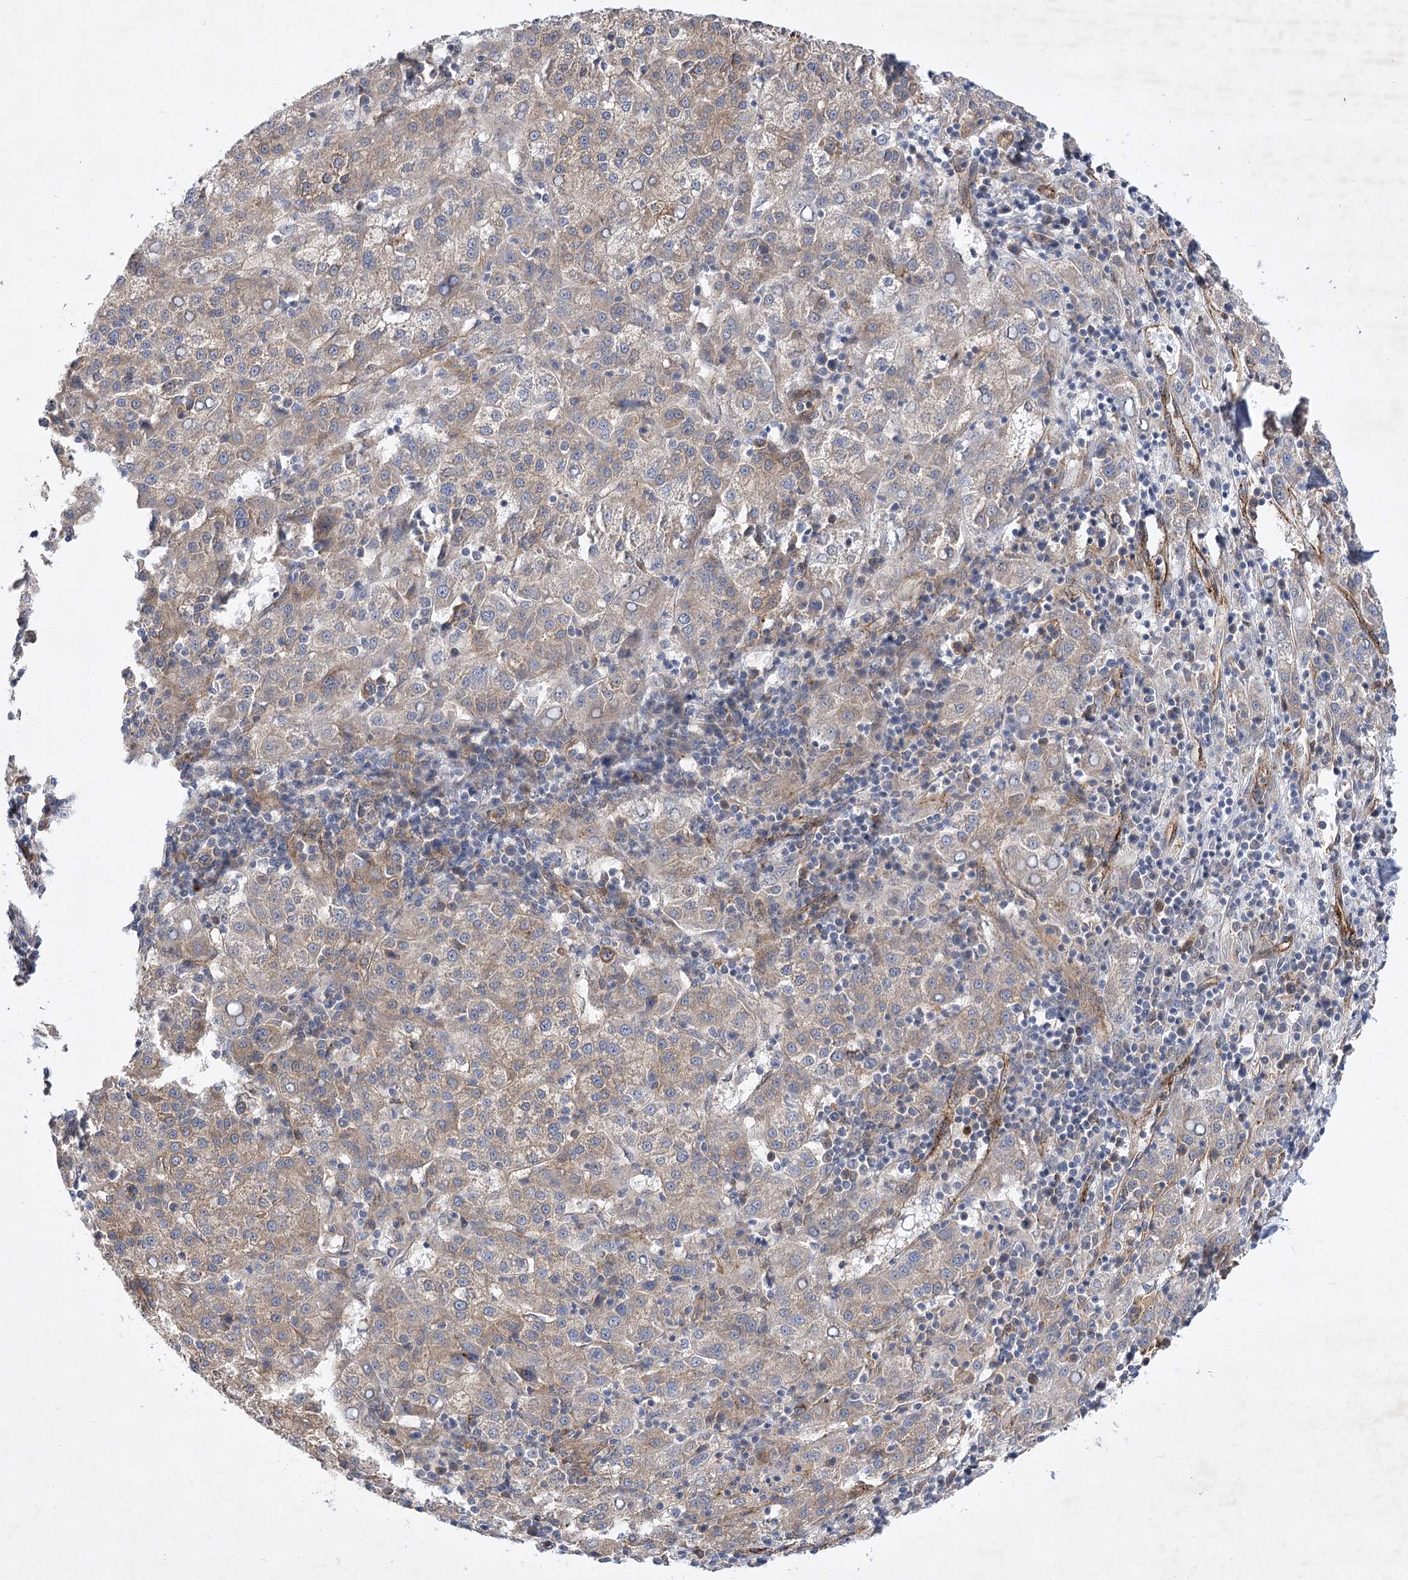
{"staining": {"intensity": "weak", "quantity": "25%-75%", "location": "cytoplasmic/membranous"}, "tissue": "liver cancer", "cell_type": "Tumor cells", "image_type": "cancer", "snomed": [{"axis": "morphology", "description": "Carcinoma, Hepatocellular, NOS"}, {"axis": "topography", "description": "Liver"}], "caption": "IHC (DAB) staining of liver cancer (hepatocellular carcinoma) displays weak cytoplasmic/membranous protein expression in about 25%-75% of tumor cells.", "gene": "ARHGAP31", "patient": {"sex": "female", "age": 58}}